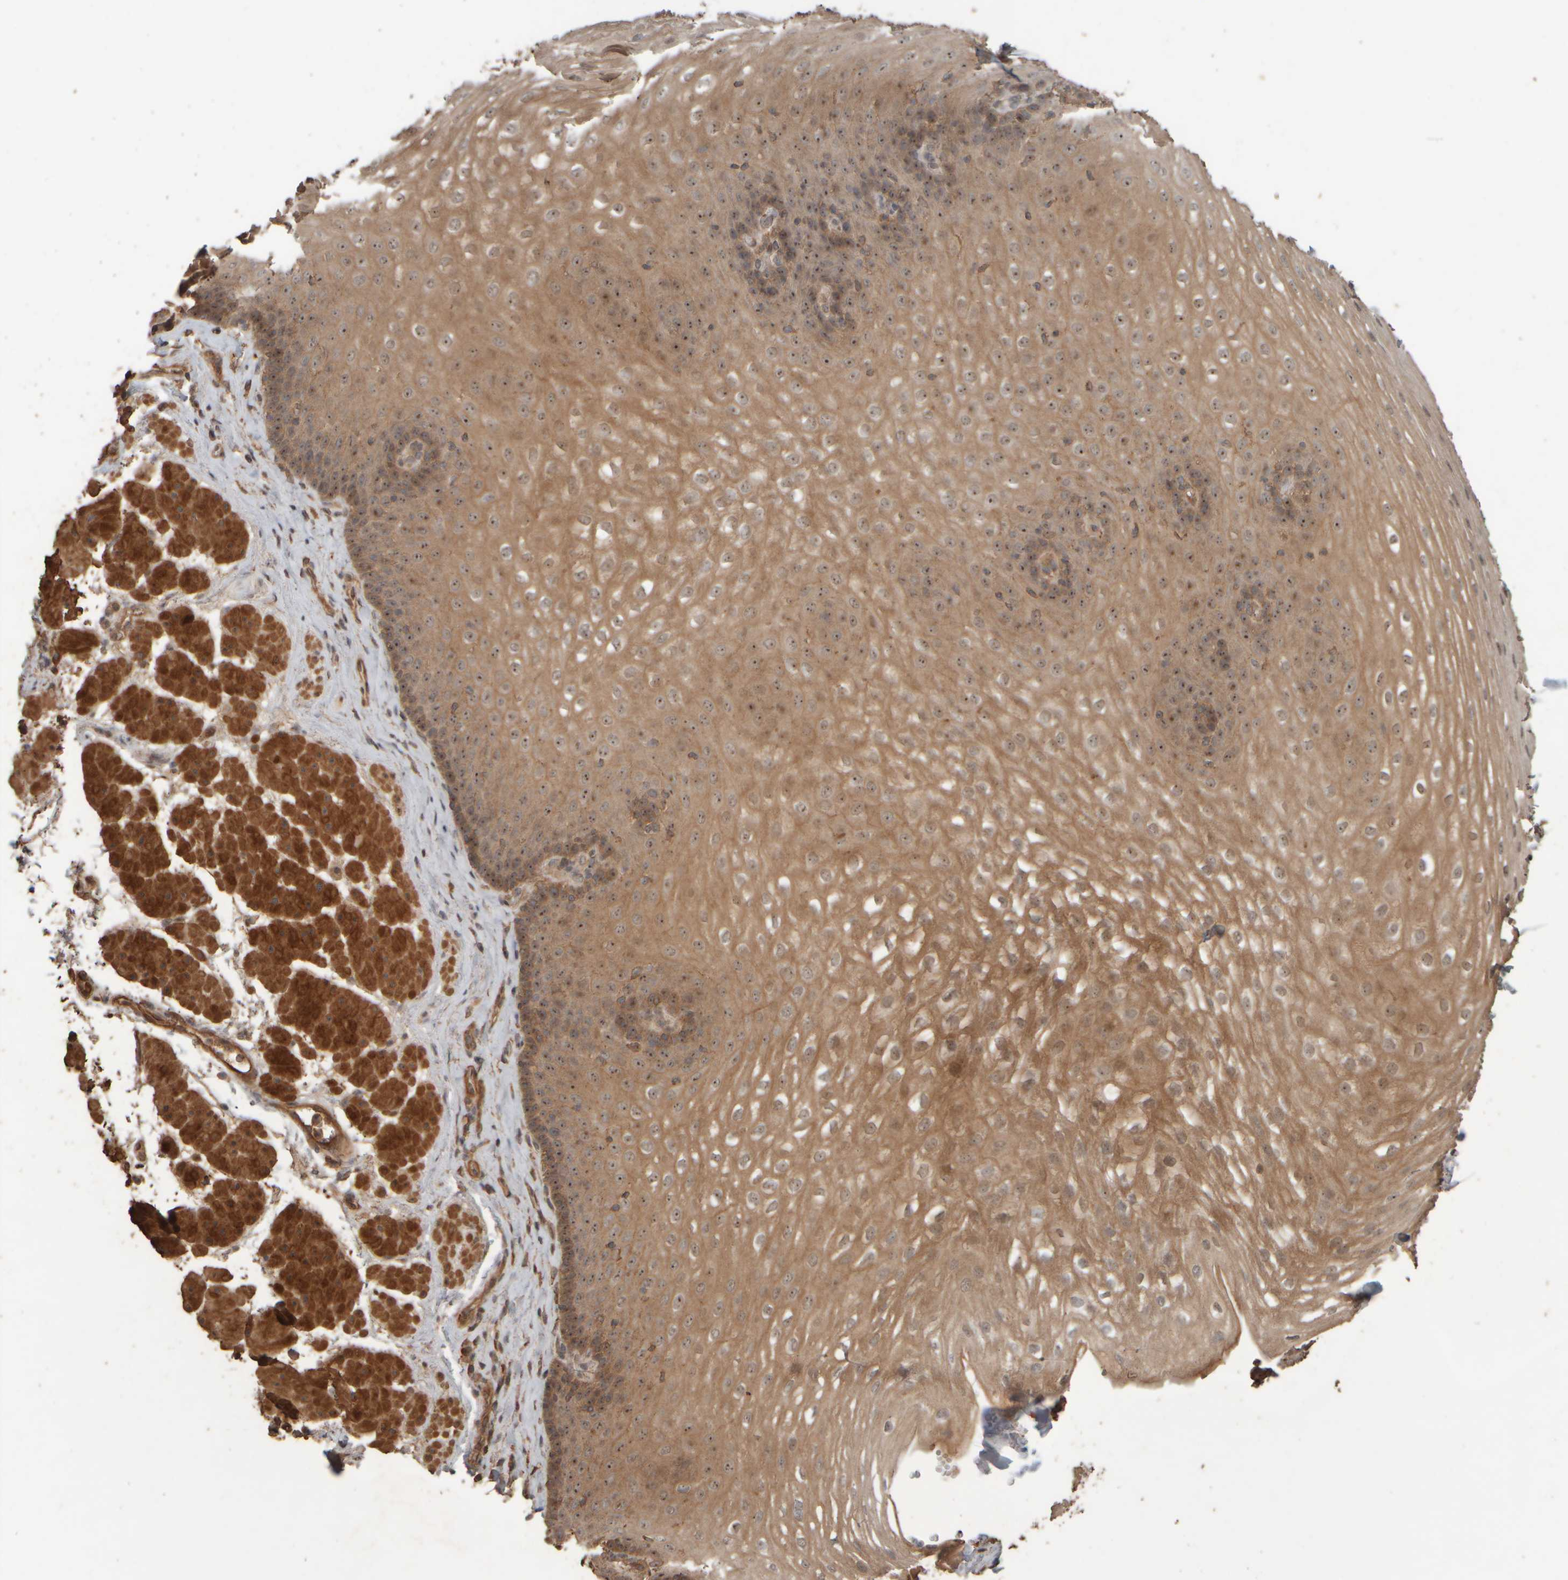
{"staining": {"intensity": "moderate", "quantity": ">75%", "location": "cytoplasmic/membranous,nuclear"}, "tissue": "esophagus", "cell_type": "Squamous epithelial cells", "image_type": "normal", "snomed": [{"axis": "morphology", "description": "Normal tissue, NOS"}, {"axis": "topography", "description": "Esophagus"}], "caption": "A medium amount of moderate cytoplasmic/membranous,nuclear positivity is appreciated in approximately >75% of squamous epithelial cells in unremarkable esophagus.", "gene": "SPHK1", "patient": {"sex": "female", "age": 66}}